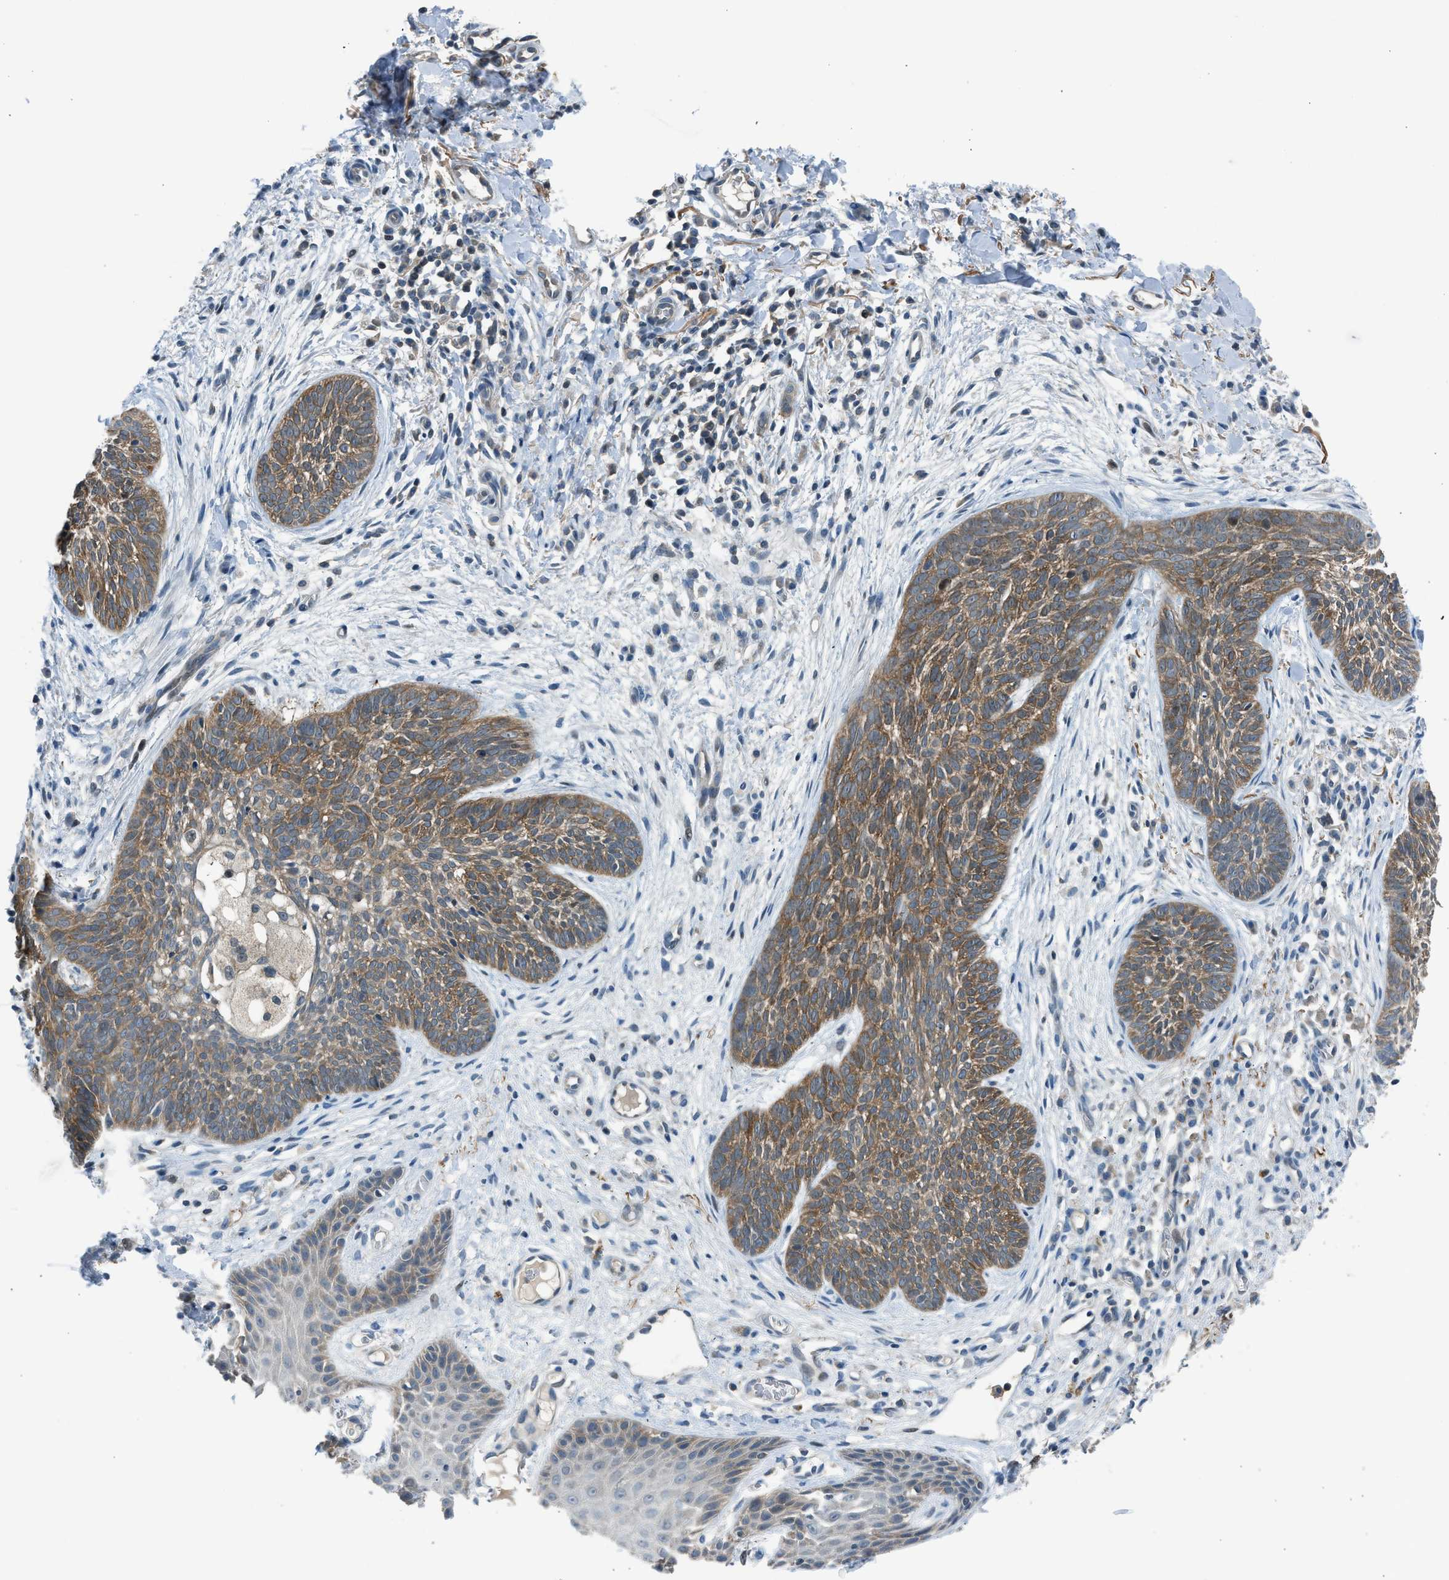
{"staining": {"intensity": "moderate", "quantity": ">75%", "location": "cytoplasmic/membranous"}, "tissue": "skin cancer", "cell_type": "Tumor cells", "image_type": "cancer", "snomed": [{"axis": "morphology", "description": "Basal cell carcinoma"}, {"axis": "topography", "description": "Skin"}], "caption": "A brown stain labels moderate cytoplasmic/membranous expression of a protein in basal cell carcinoma (skin) tumor cells.", "gene": "LMLN", "patient": {"sex": "female", "age": 59}}